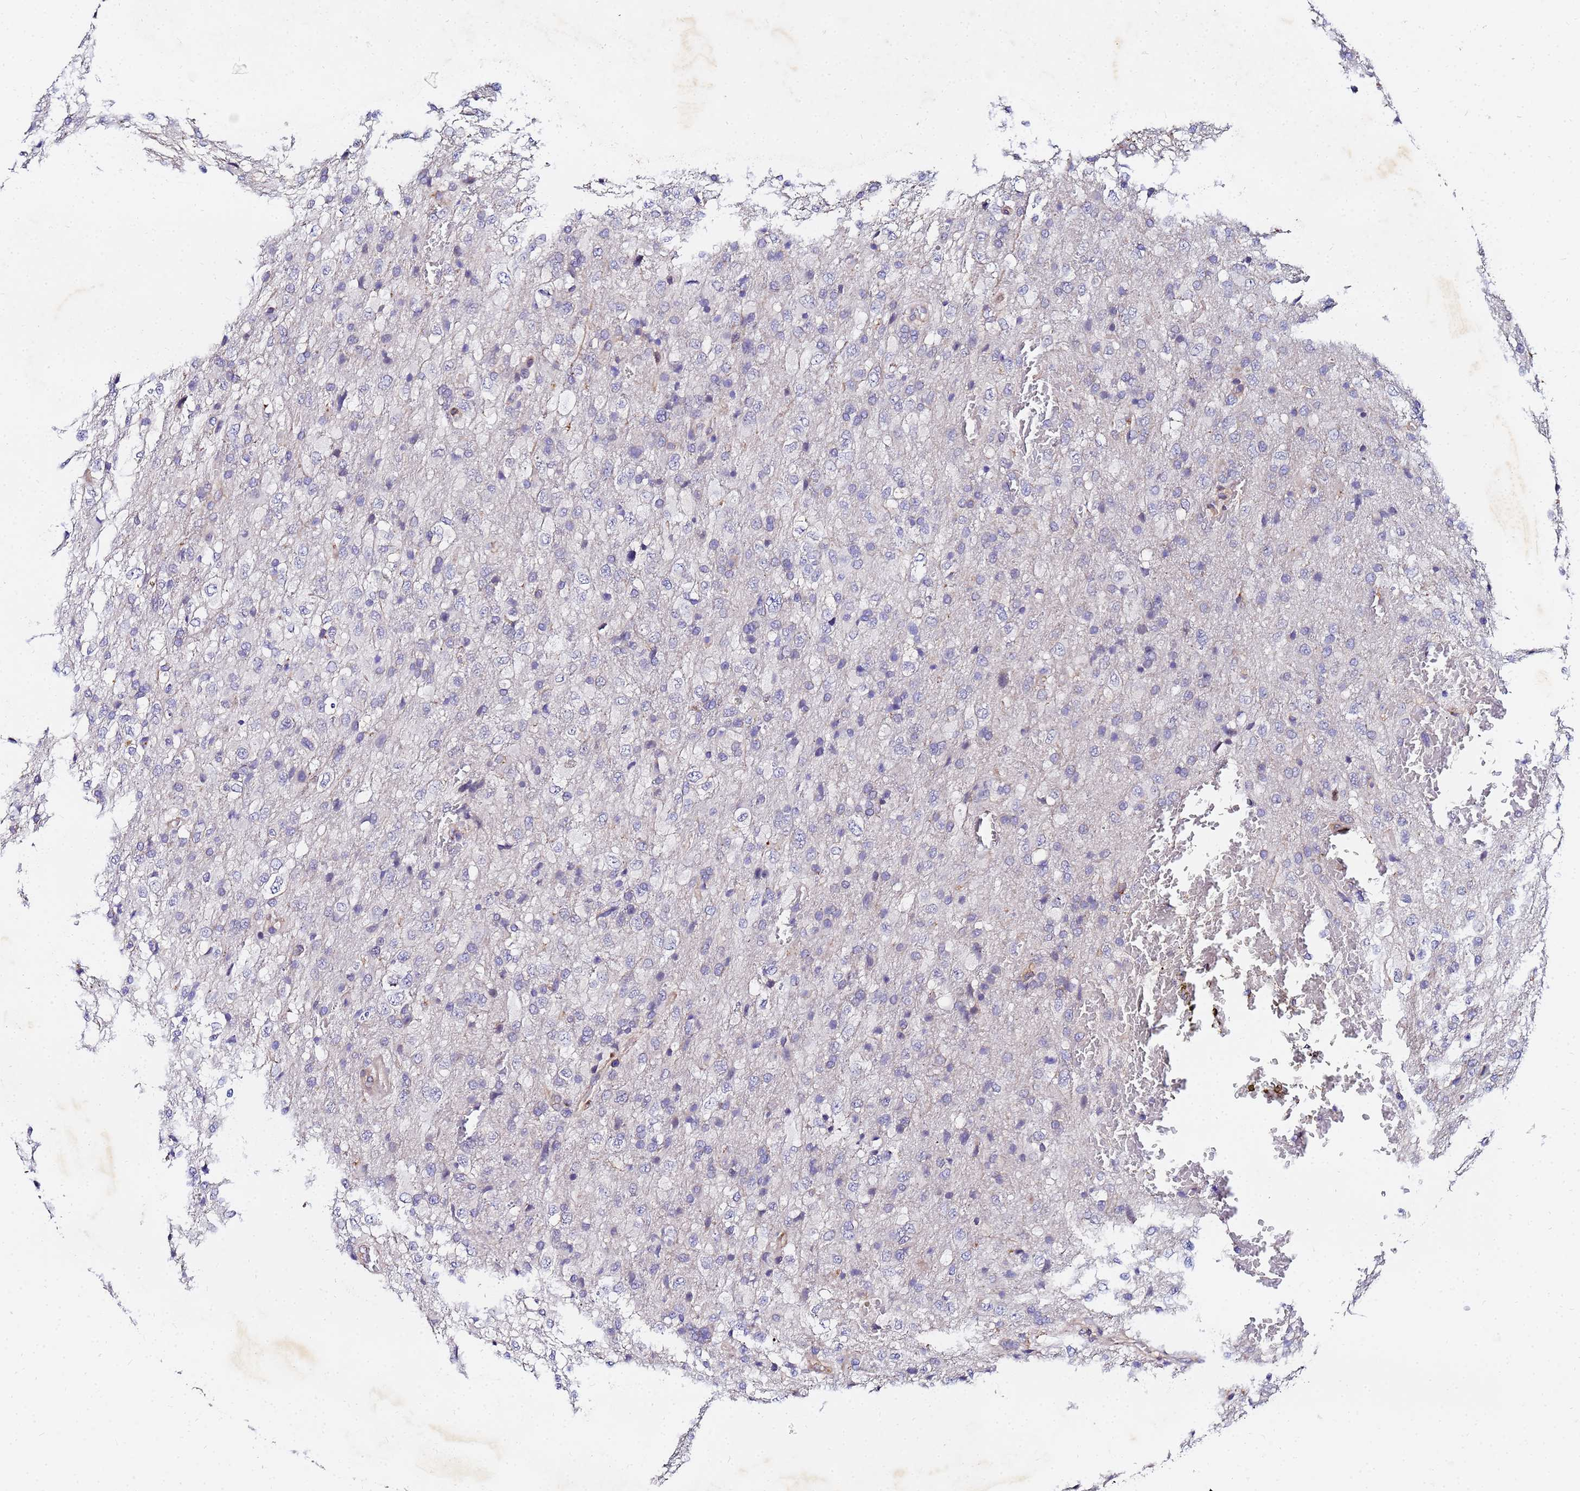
{"staining": {"intensity": "negative", "quantity": "none", "location": "none"}, "tissue": "glioma", "cell_type": "Tumor cells", "image_type": "cancer", "snomed": [{"axis": "morphology", "description": "Glioma, malignant, High grade"}, {"axis": "topography", "description": "Brain"}], "caption": "This photomicrograph is of high-grade glioma (malignant) stained with immunohistochemistry to label a protein in brown with the nuclei are counter-stained blue. There is no positivity in tumor cells.", "gene": "POM121", "patient": {"sex": "female", "age": 74}}